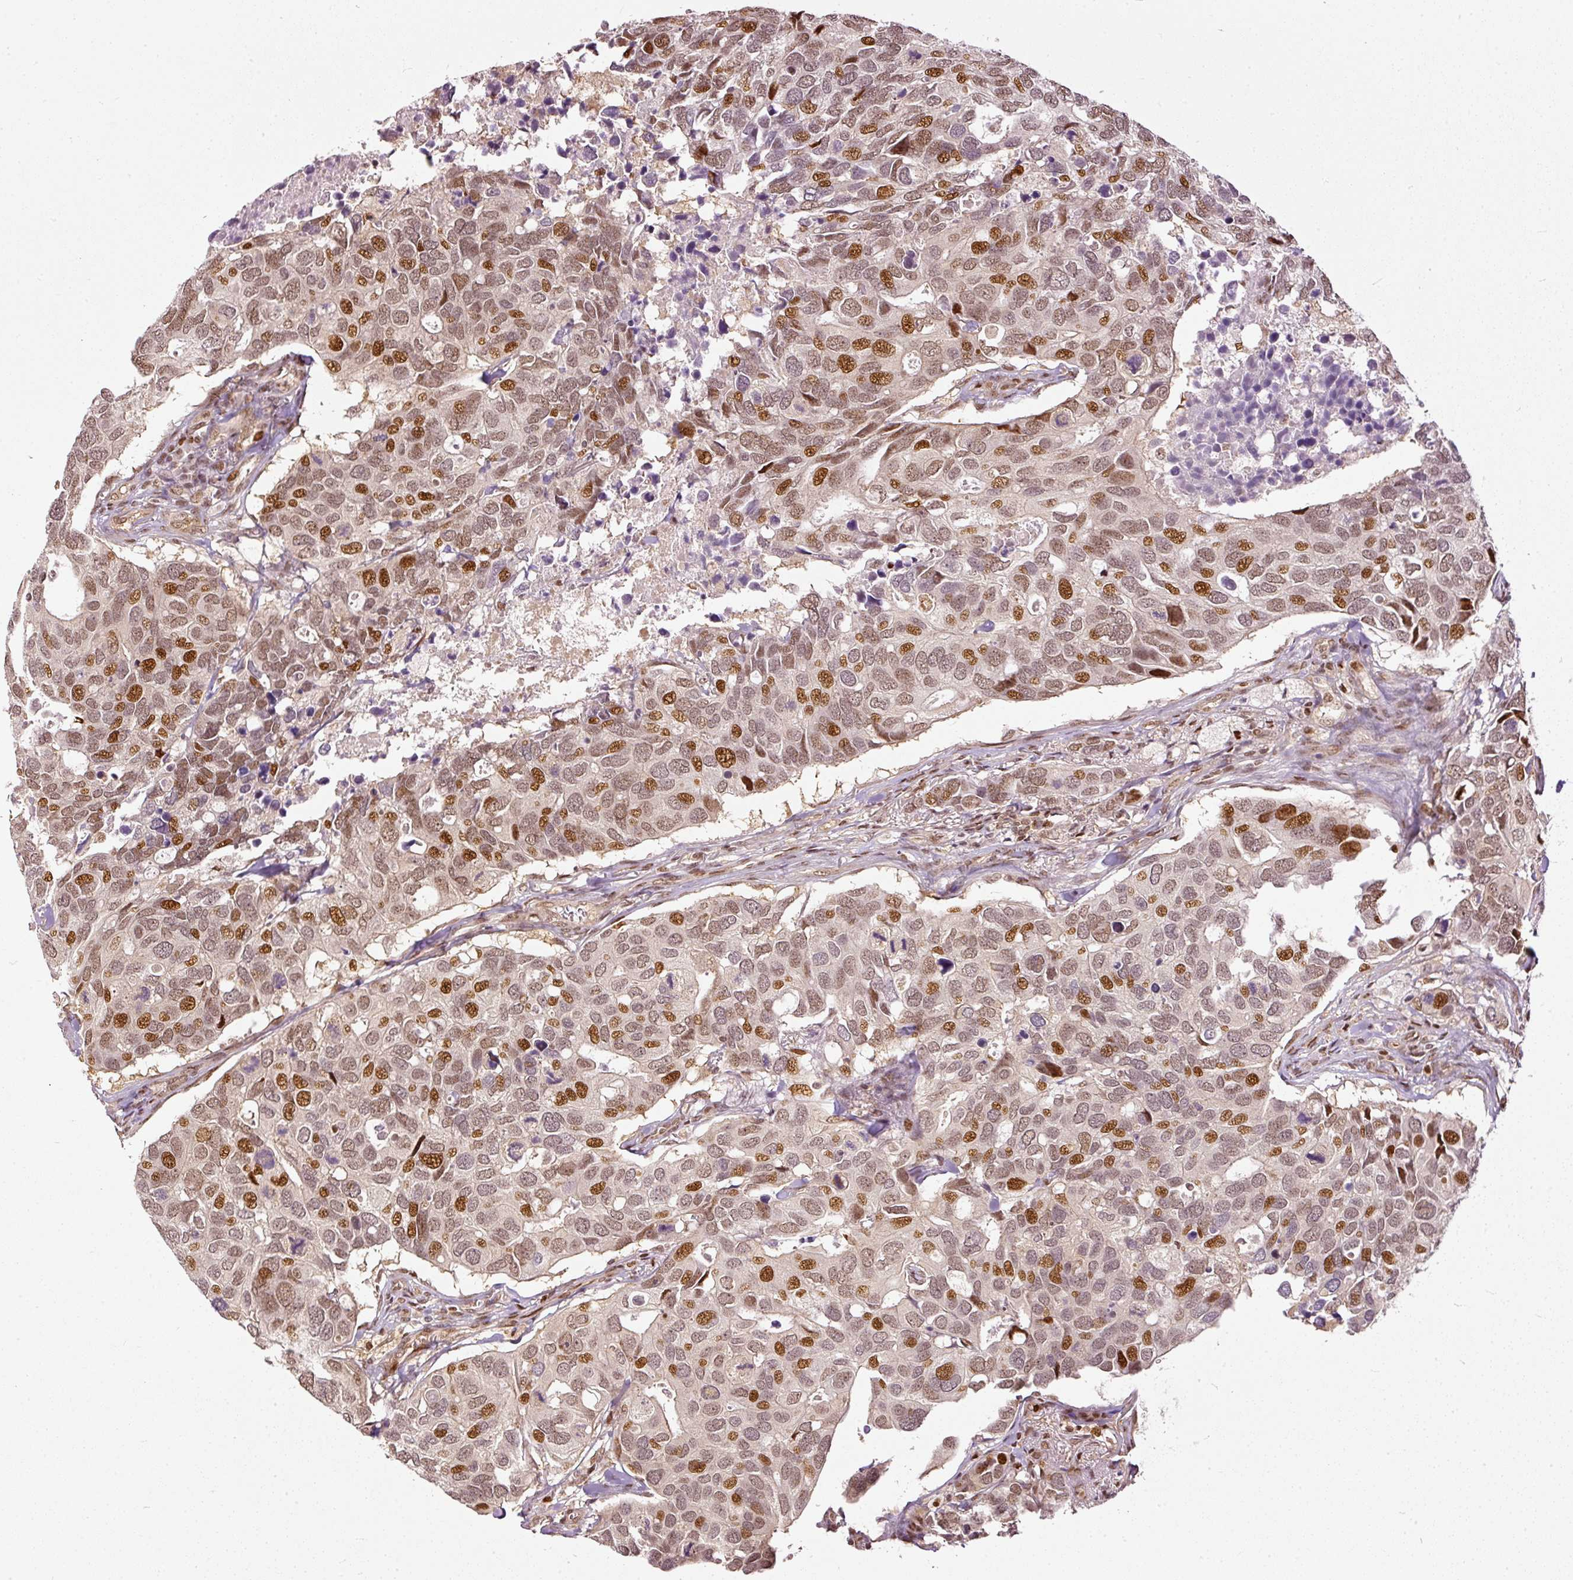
{"staining": {"intensity": "strong", "quantity": ">75%", "location": "nuclear"}, "tissue": "breast cancer", "cell_type": "Tumor cells", "image_type": "cancer", "snomed": [{"axis": "morphology", "description": "Duct carcinoma"}, {"axis": "topography", "description": "Breast"}], "caption": "Immunohistochemistry micrograph of human breast invasive ductal carcinoma stained for a protein (brown), which displays high levels of strong nuclear staining in about >75% of tumor cells.", "gene": "ZNF778", "patient": {"sex": "female", "age": 83}}